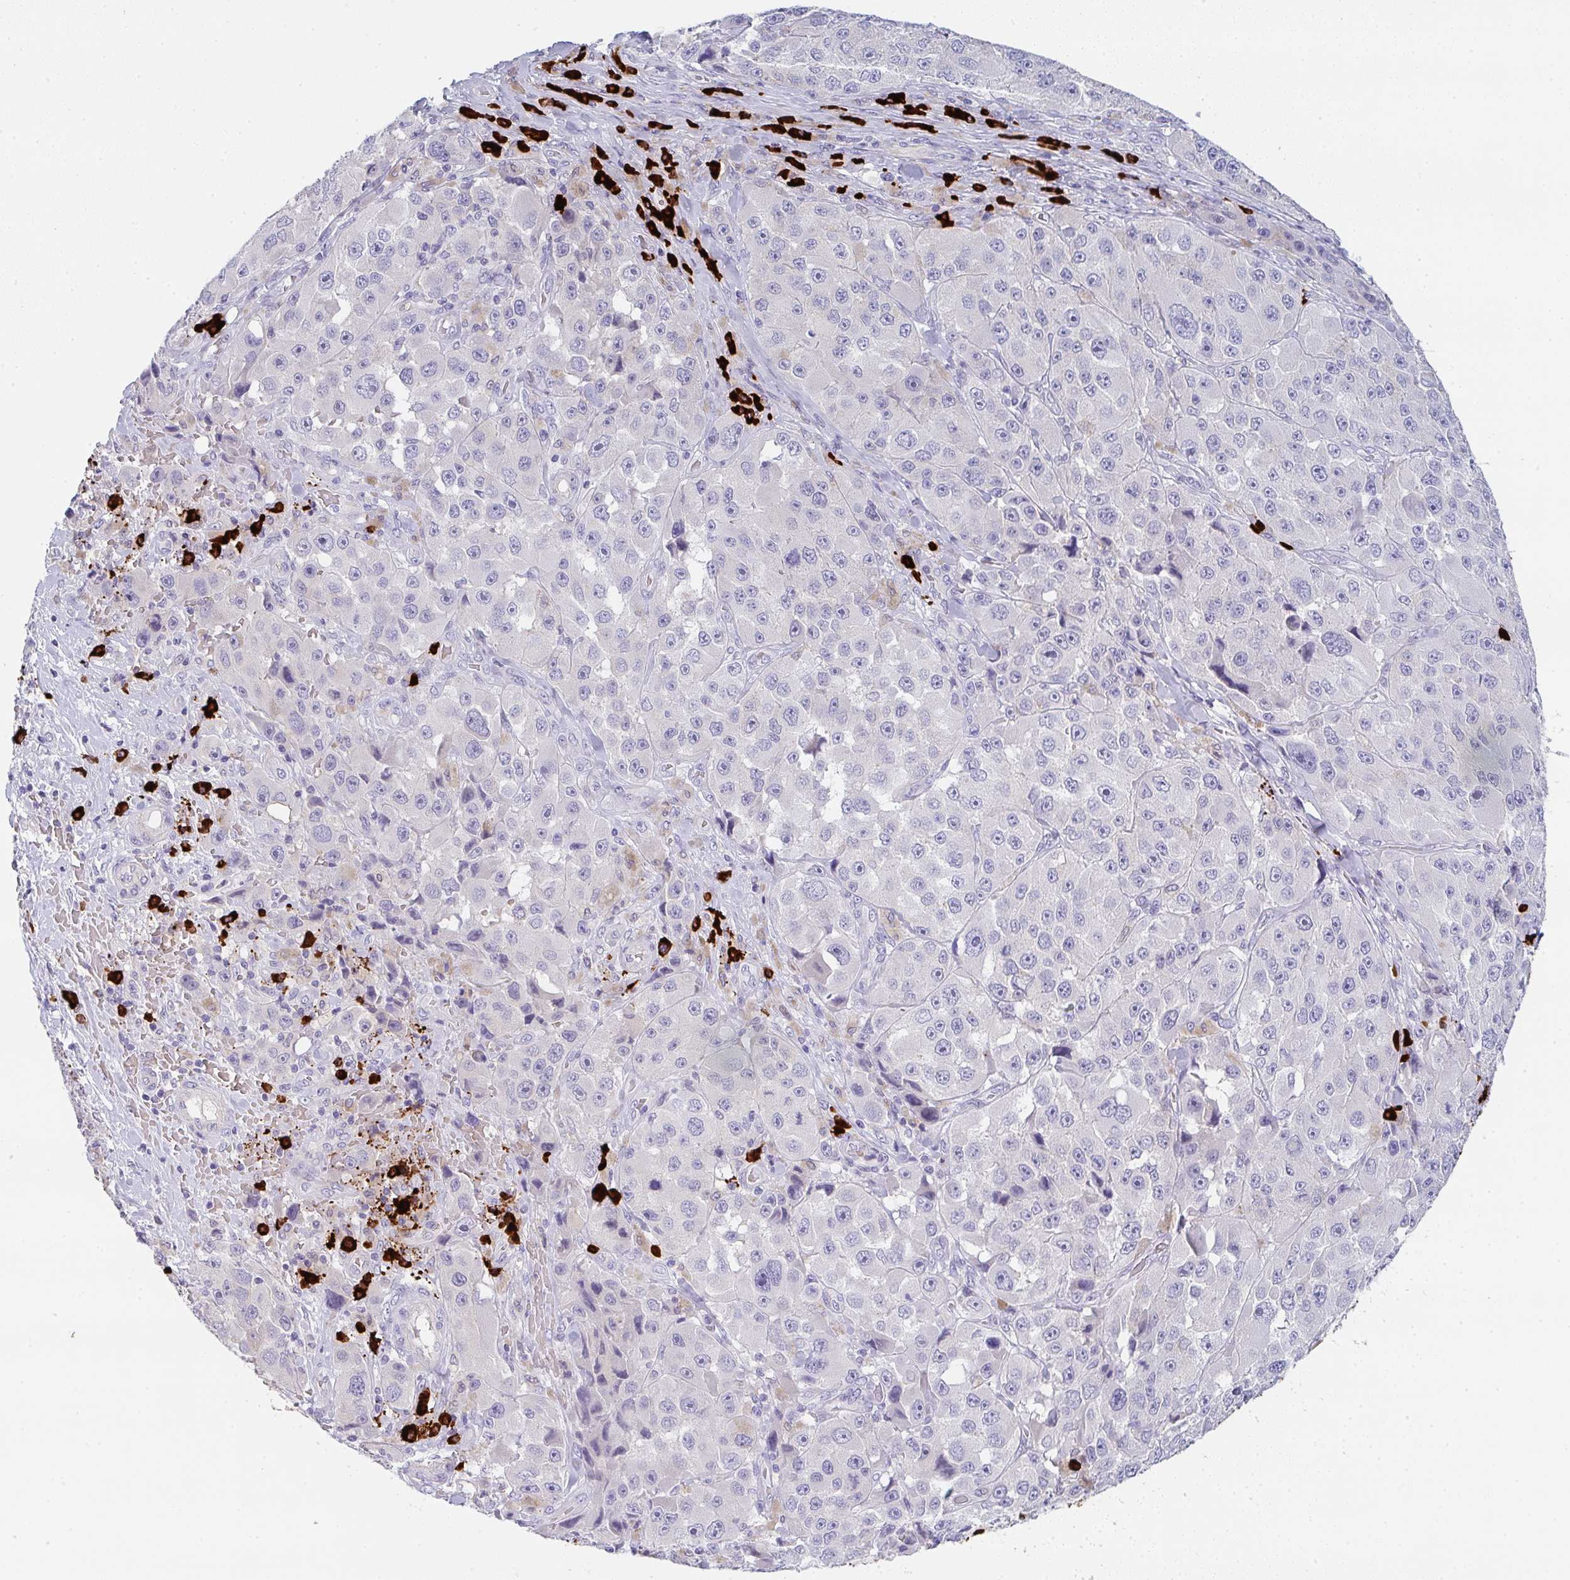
{"staining": {"intensity": "negative", "quantity": "none", "location": "none"}, "tissue": "melanoma", "cell_type": "Tumor cells", "image_type": "cancer", "snomed": [{"axis": "morphology", "description": "Malignant melanoma, Metastatic site"}, {"axis": "topography", "description": "Lymph node"}], "caption": "This is an immunohistochemistry histopathology image of human melanoma. There is no positivity in tumor cells.", "gene": "CACNA1S", "patient": {"sex": "male", "age": 62}}